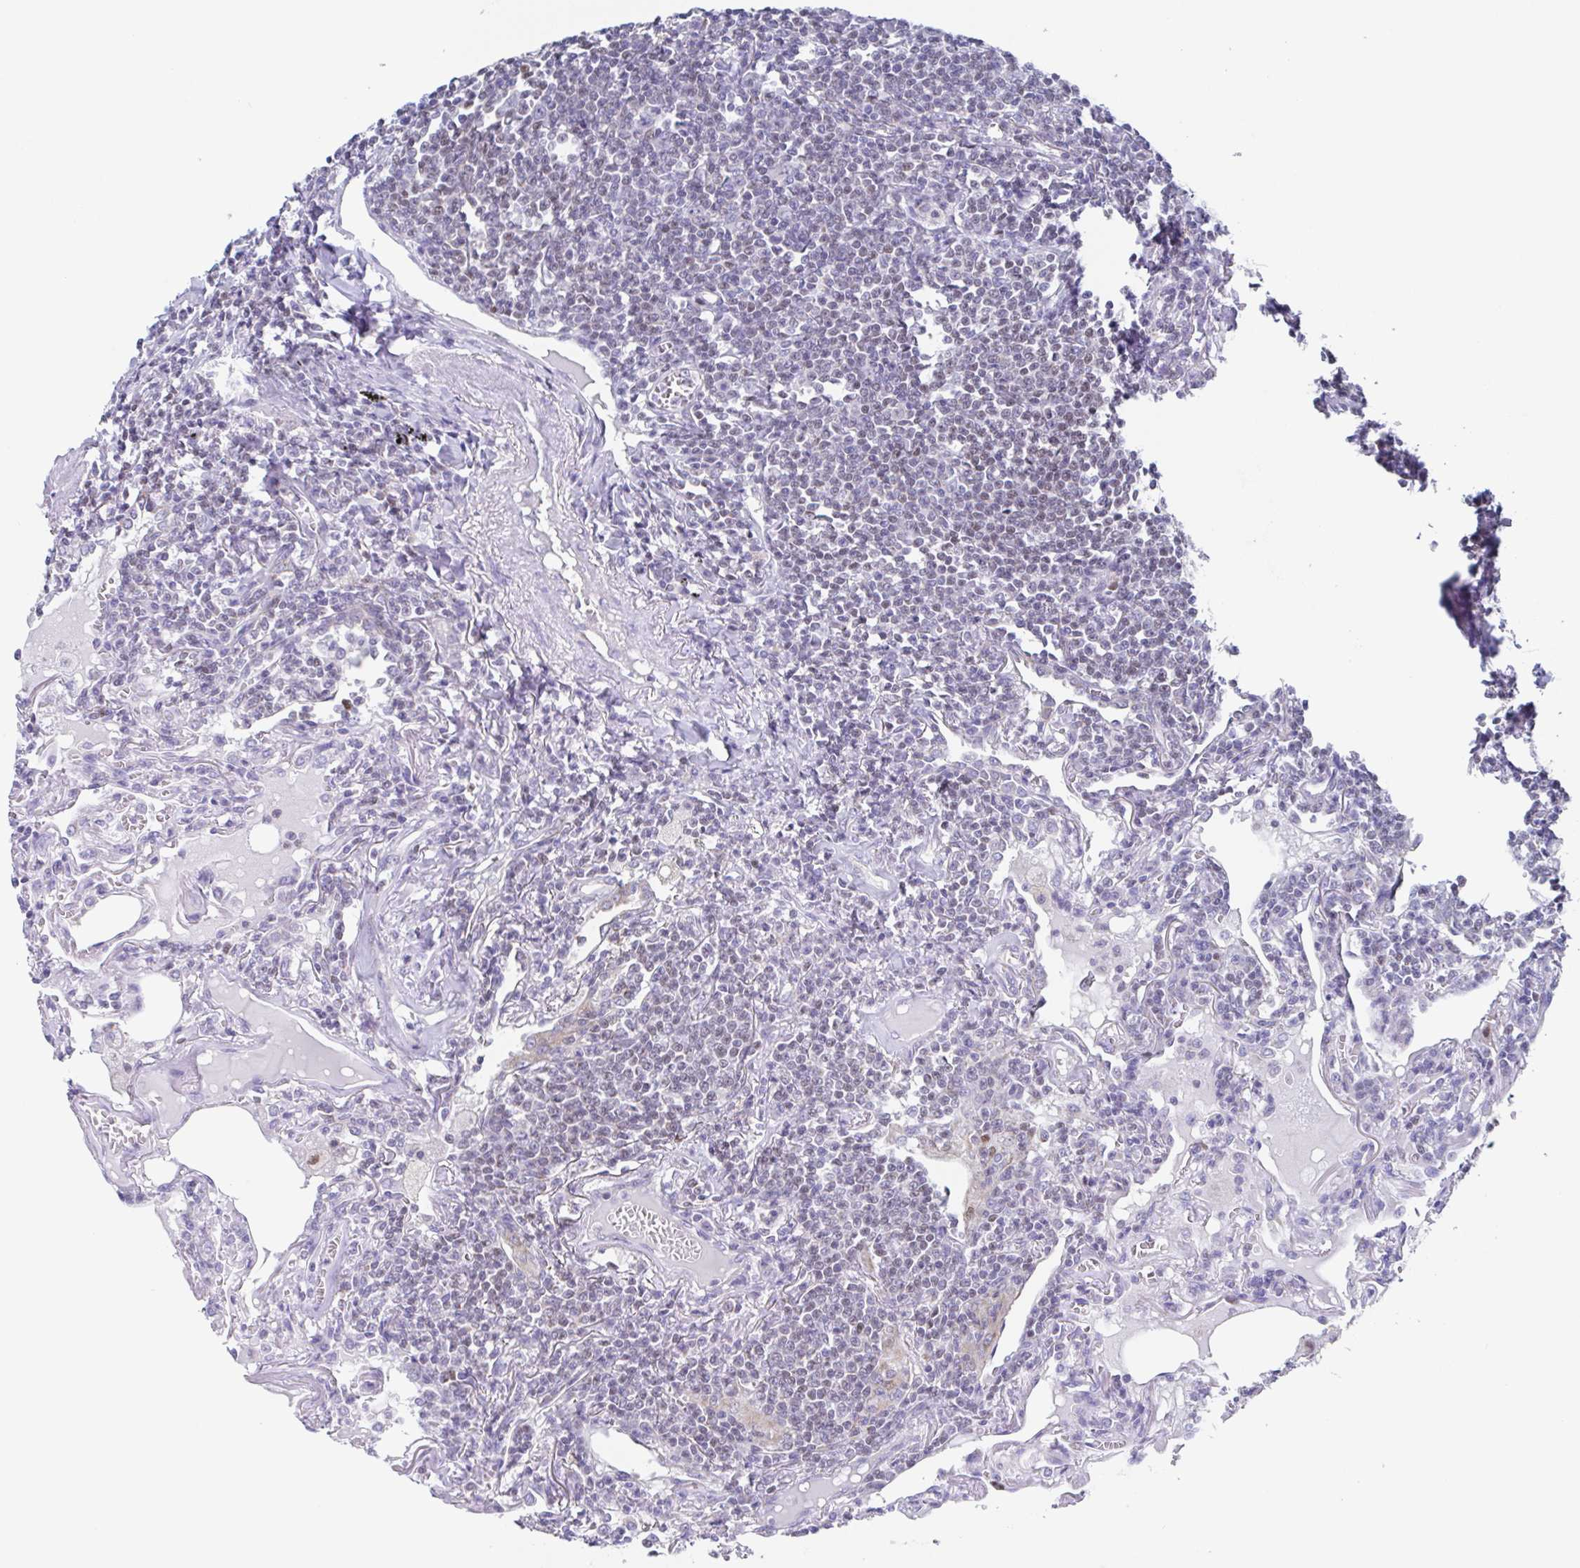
{"staining": {"intensity": "negative", "quantity": "none", "location": "none"}, "tissue": "lymphoma", "cell_type": "Tumor cells", "image_type": "cancer", "snomed": [{"axis": "morphology", "description": "Malignant lymphoma, non-Hodgkin's type, Low grade"}, {"axis": "topography", "description": "Lung"}], "caption": "The photomicrograph reveals no staining of tumor cells in malignant lymphoma, non-Hodgkin's type (low-grade).", "gene": "PBOV1", "patient": {"sex": "female", "age": 71}}